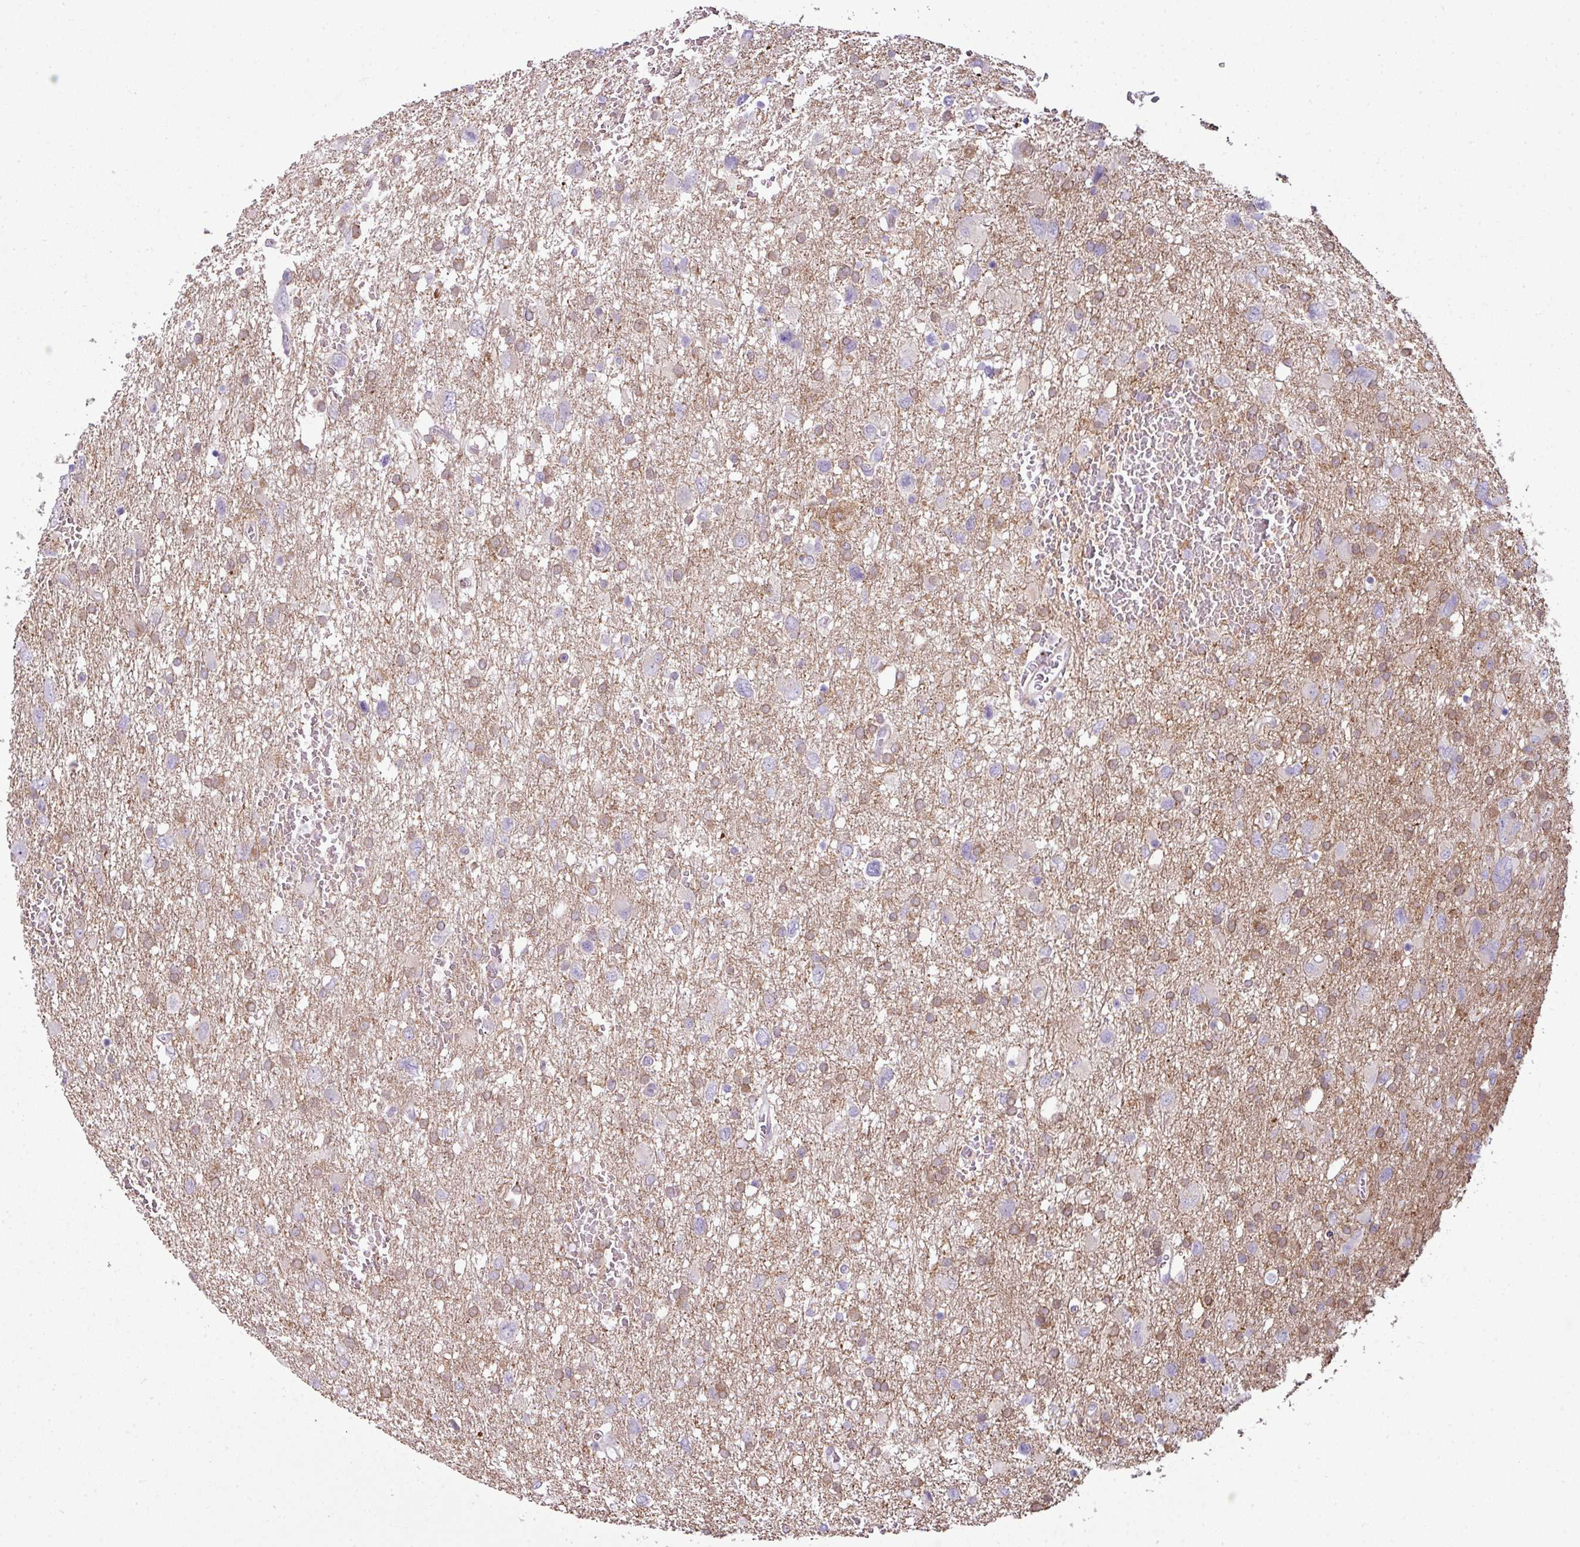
{"staining": {"intensity": "negative", "quantity": "none", "location": "none"}, "tissue": "glioma", "cell_type": "Tumor cells", "image_type": "cancer", "snomed": [{"axis": "morphology", "description": "Glioma, malignant, High grade"}, {"axis": "topography", "description": "Brain"}], "caption": "An image of human glioma is negative for staining in tumor cells. (DAB (3,3'-diaminobenzidine) IHC with hematoxylin counter stain).", "gene": "COL8A1", "patient": {"sex": "male", "age": 61}}